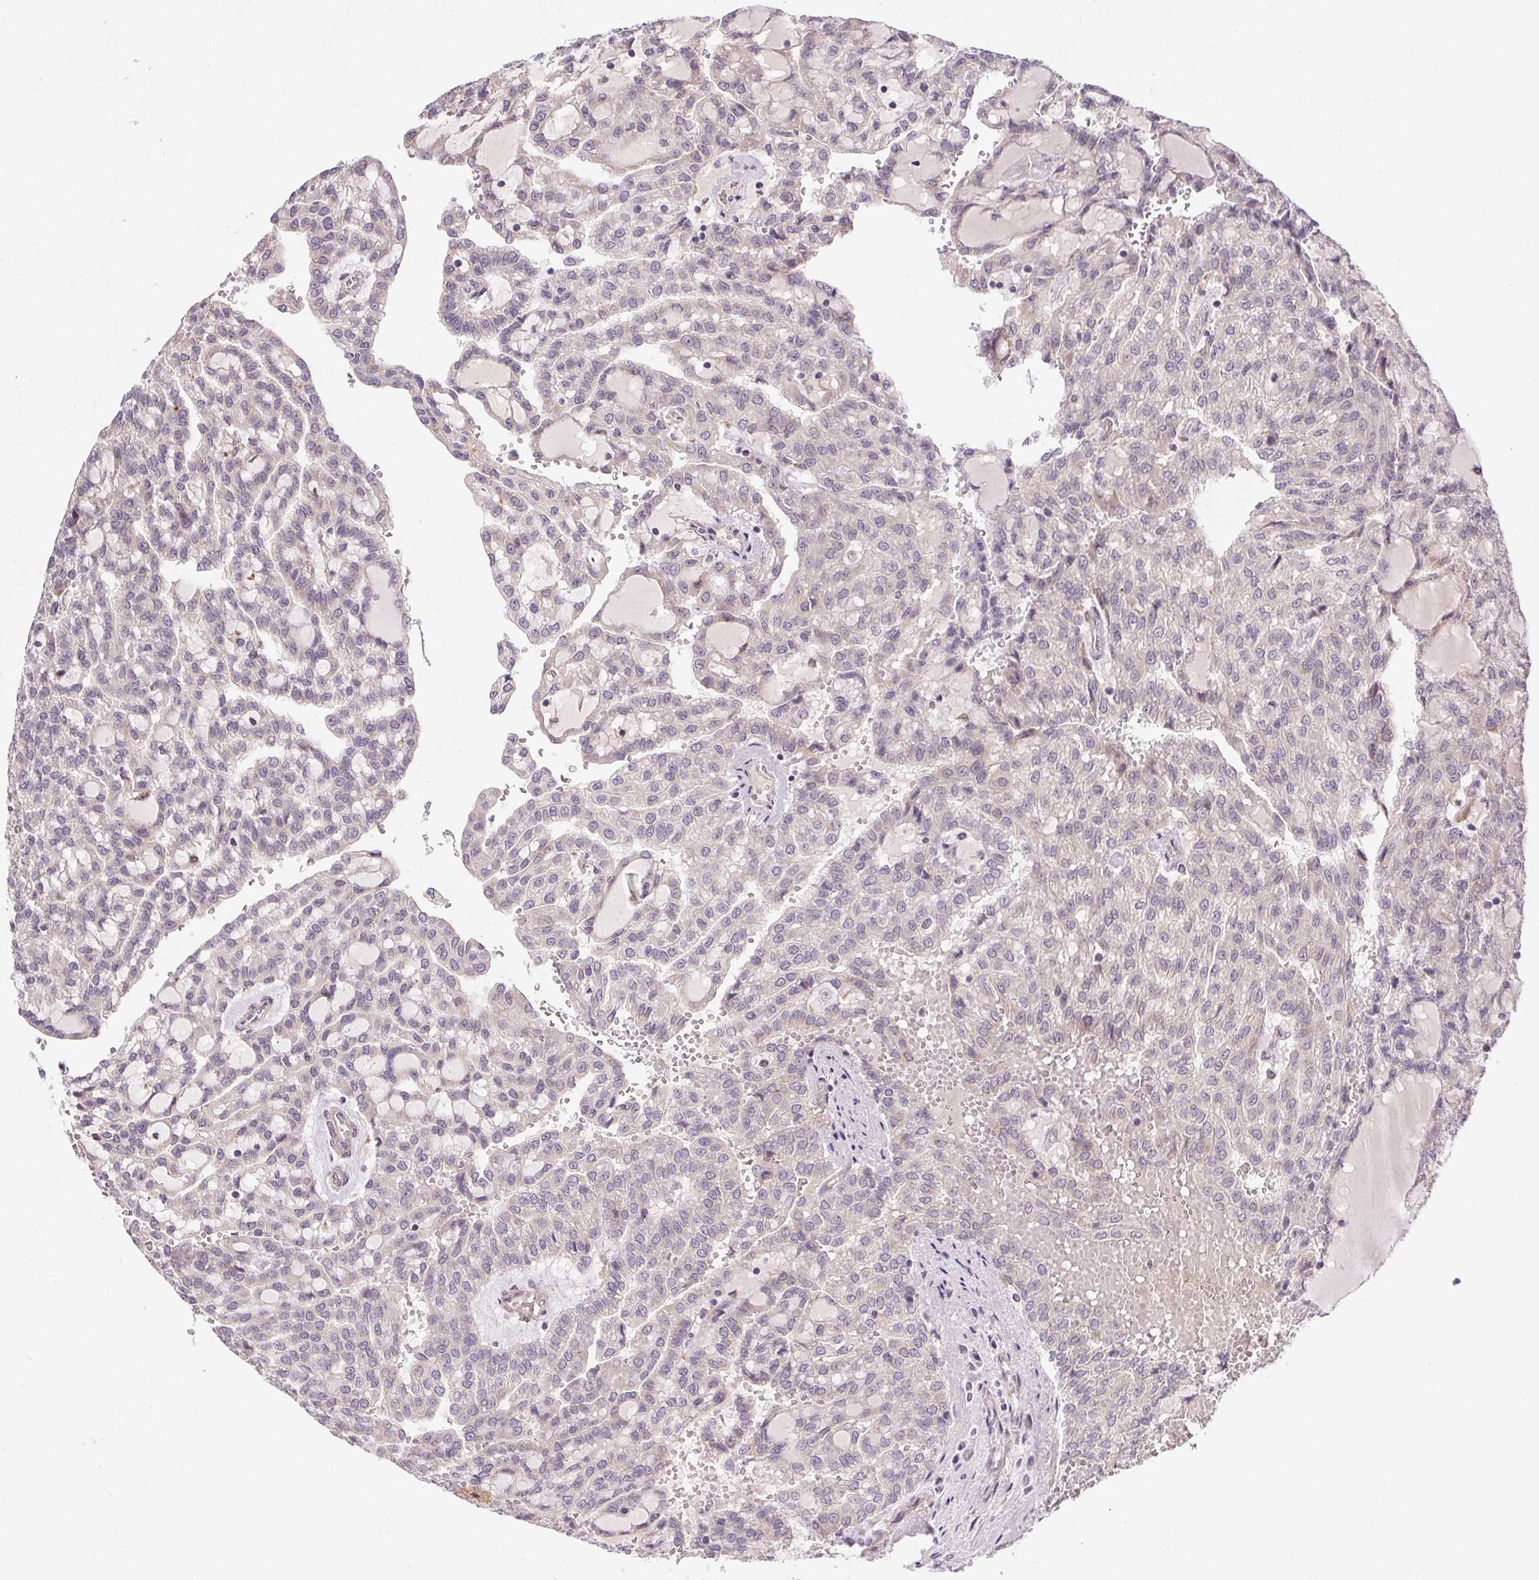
{"staining": {"intensity": "negative", "quantity": "none", "location": "none"}, "tissue": "renal cancer", "cell_type": "Tumor cells", "image_type": "cancer", "snomed": [{"axis": "morphology", "description": "Adenocarcinoma, NOS"}, {"axis": "topography", "description": "Kidney"}], "caption": "Image shows no protein positivity in tumor cells of adenocarcinoma (renal) tissue. The staining was performed using DAB (3,3'-diaminobenzidine) to visualize the protein expression in brown, while the nuclei were stained in blue with hematoxylin (Magnification: 20x).", "gene": "CFAP92", "patient": {"sex": "male", "age": 63}}